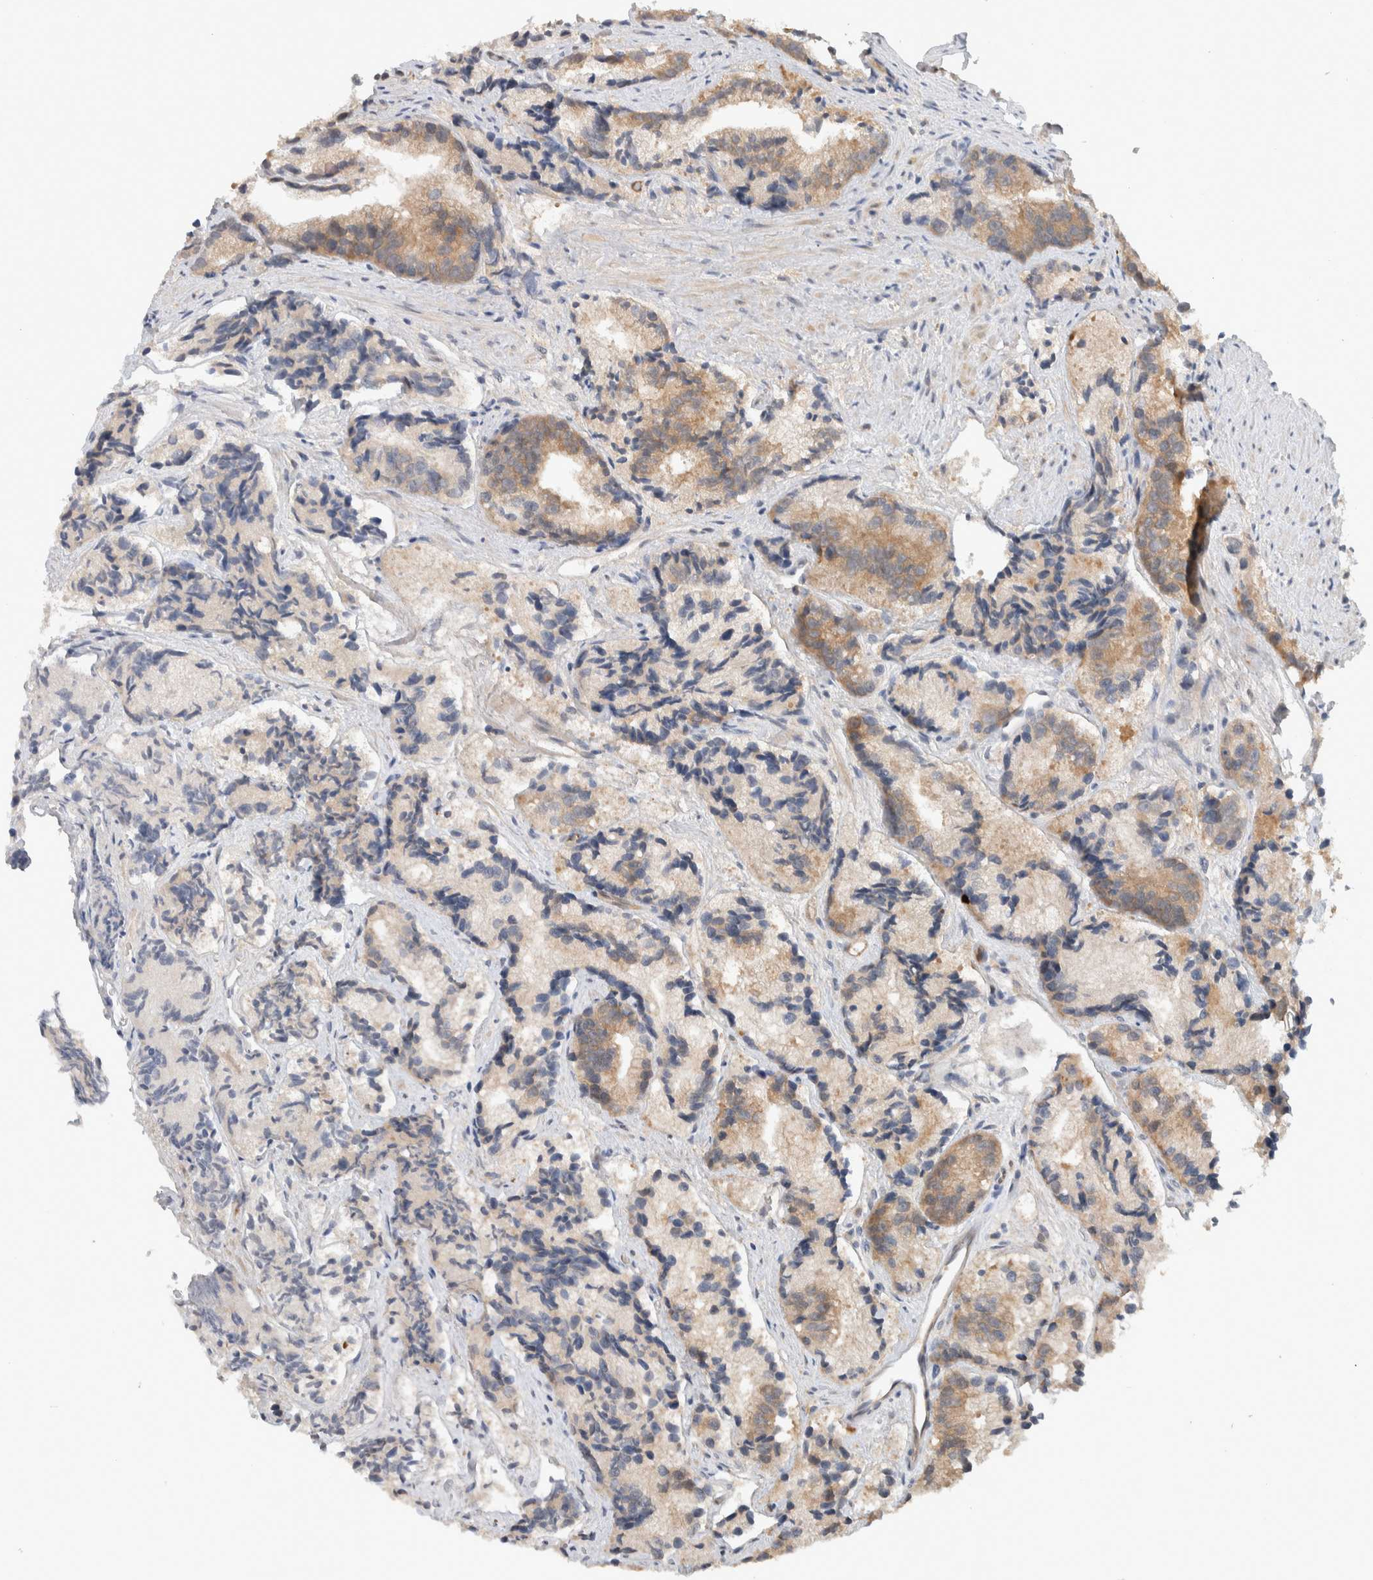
{"staining": {"intensity": "moderate", "quantity": "25%-75%", "location": "cytoplasmic/membranous"}, "tissue": "prostate cancer", "cell_type": "Tumor cells", "image_type": "cancer", "snomed": [{"axis": "morphology", "description": "Adenocarcinoma, Low grade"}, {"axis": "topography", "description": "Prostate"}], "caption": "An immunohistochemistry (IHC) image of tumor tissue is shown. Protein staining in brown shows moderate cytoplasmic/membranous positivity in prostate cancer (low-grade adenocarcinoma) within tumor cells.", "gene": "DEPTOR", "patient": {"sex": "male", "age": 89}}